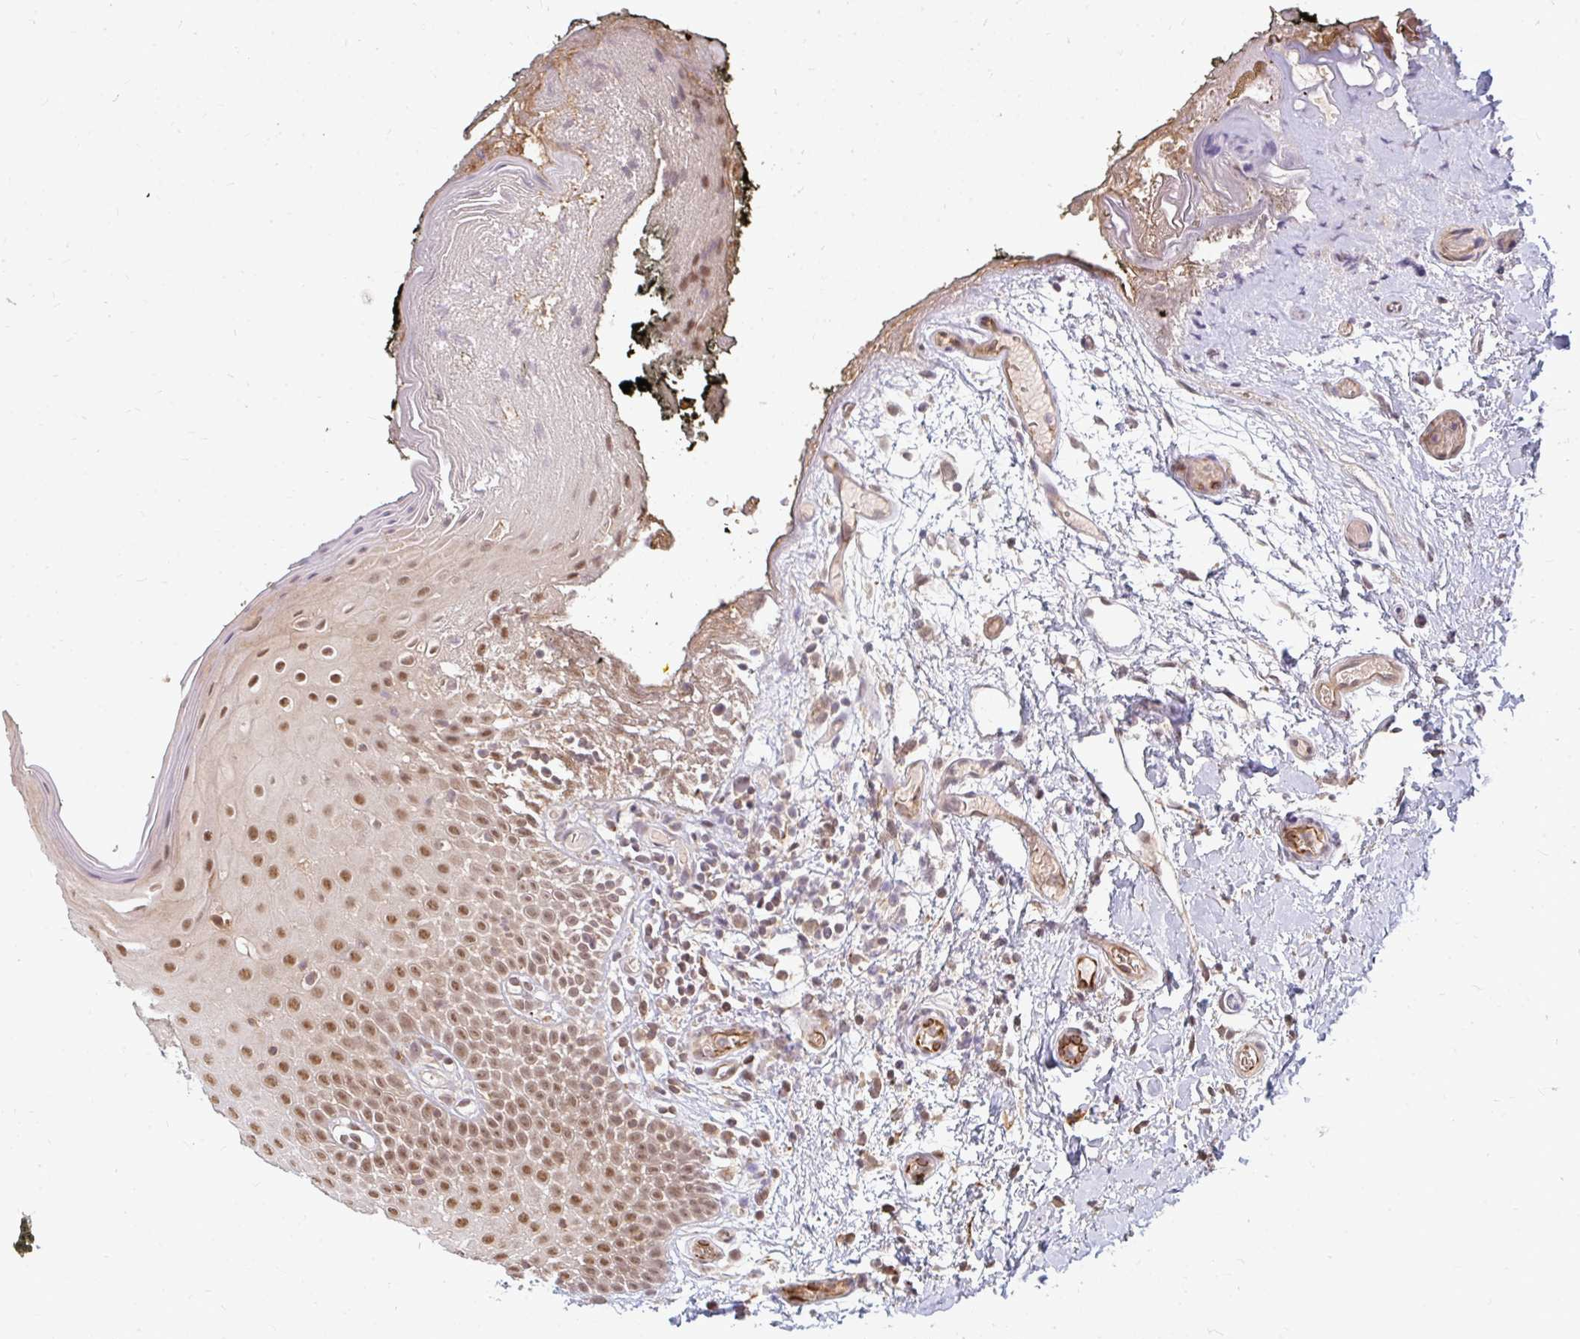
{"staining": {"intensity": "moderate", "quantity": ">75%", "location": "nuclear"}, "tissue": "oral mucosa", "cell_type": "Squamous epithelial cells", "image_type": "normal", "snomed": [{"axis": "morphology", "description": "Normal tissue, NOS"}, {"axis": "morphology", "description": "Squamous cell carcinoma, NOS"}, {"axis": "topography", "description": "Oral tissue"}, {"axis": "topography", "description": "Tounge, NOS"}, {"axis": "topography", "description": "Head-Neck"}], "caption": "Moderate nuclear positivity for a protein is present in approximately >75% of squamous epithelial cells of normal oral mucosa using IHC.", "gene": "GTF3C6", "patient": {"sex": "male", "age": 76}}